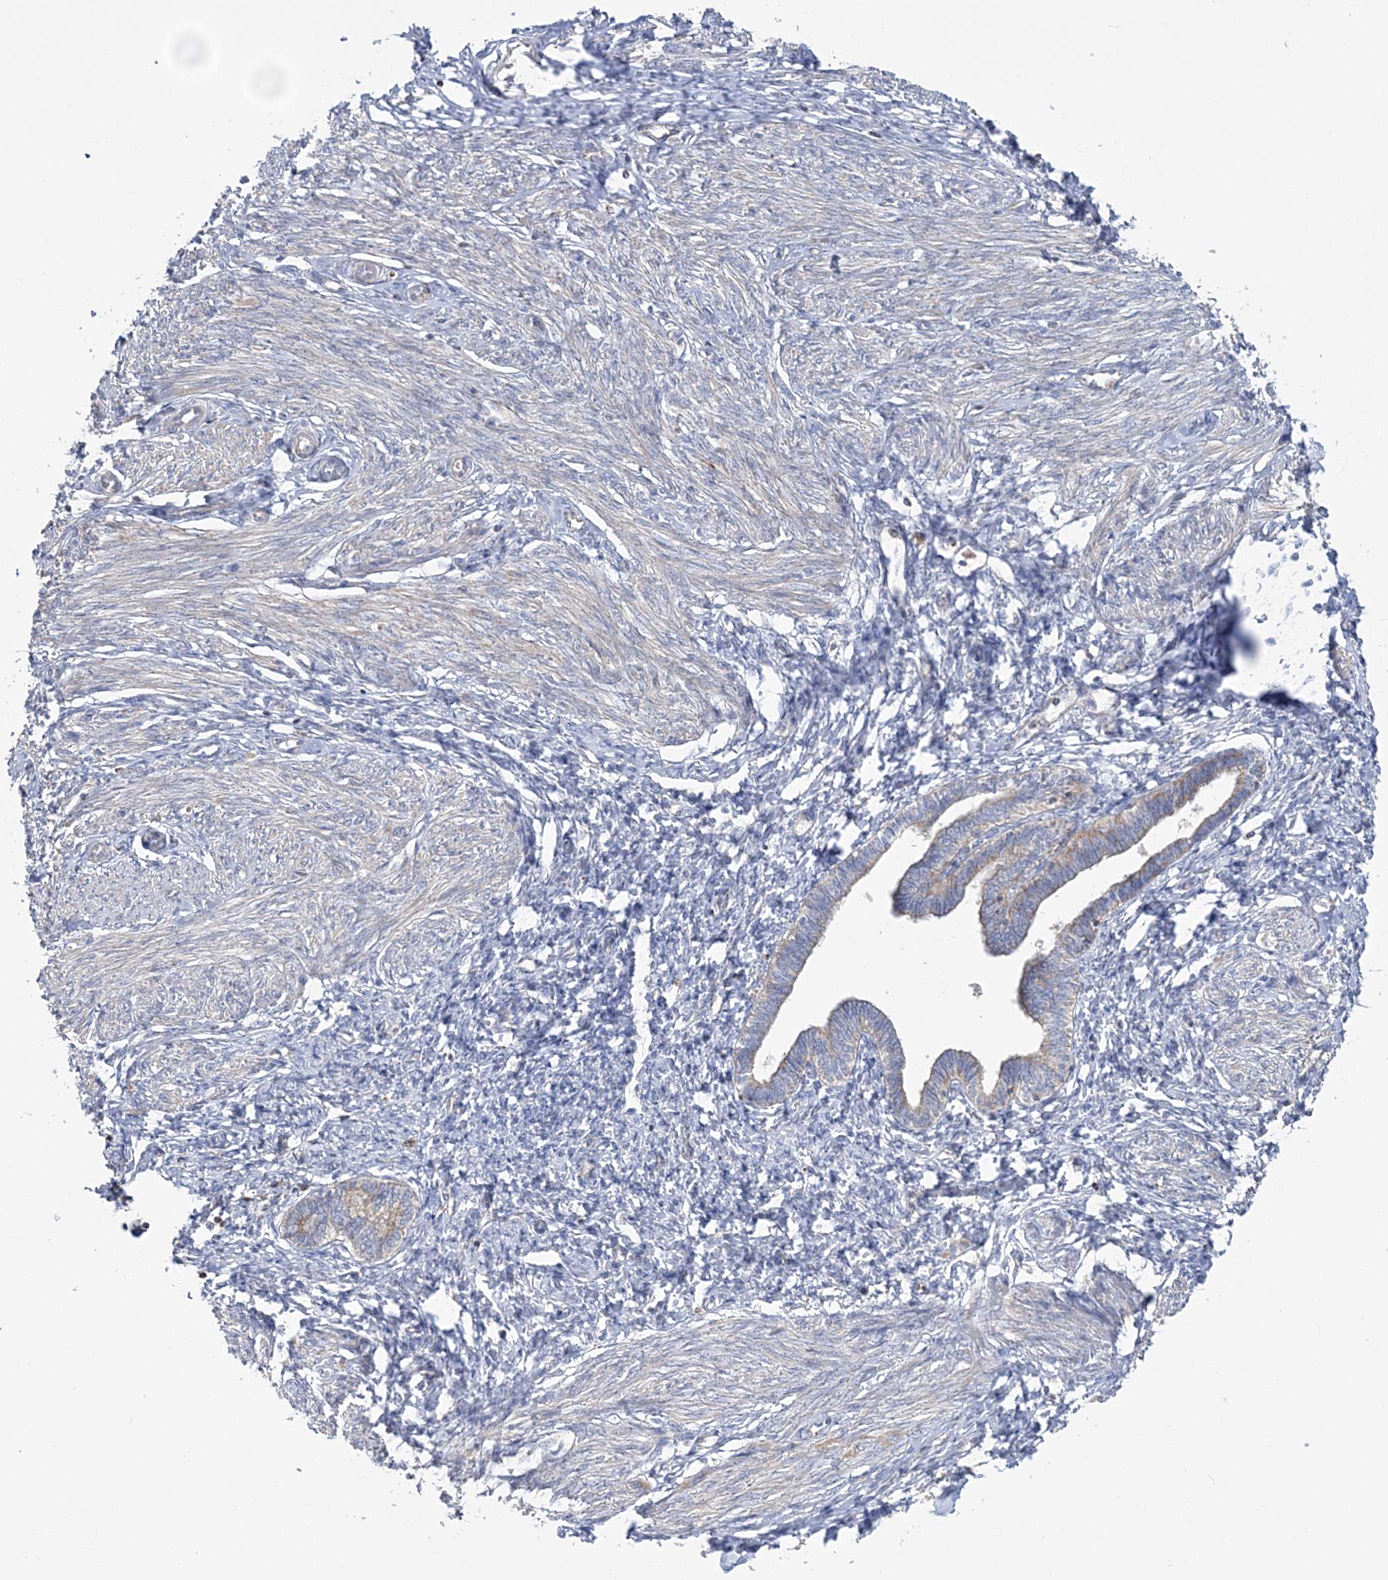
{"staining": {"intensity": "weak", "quantity": "25%-75%", "location": "cytoplasmic/membranous"}, "tissue": "endometrium", "cell_type": "Cells in endometrial stroma", "image_type": "normal", "snomed": [{"axis": "morphology", "description": "Normal tissue, NOS"}, {"axis": "topography", "description": "Endometrium"}], "caption": "The immunohistochemical stain shows weak cytoplasmic/membranous positivity in cells in endometrial stroma of benign endometrium. The staining is performed using DAB brown chromogen to label protein expression. The nuclei are counter-stained blue using hematoxylin.", "gene": "MMADHC", "patient": {"sex": "female", "age": 72}}